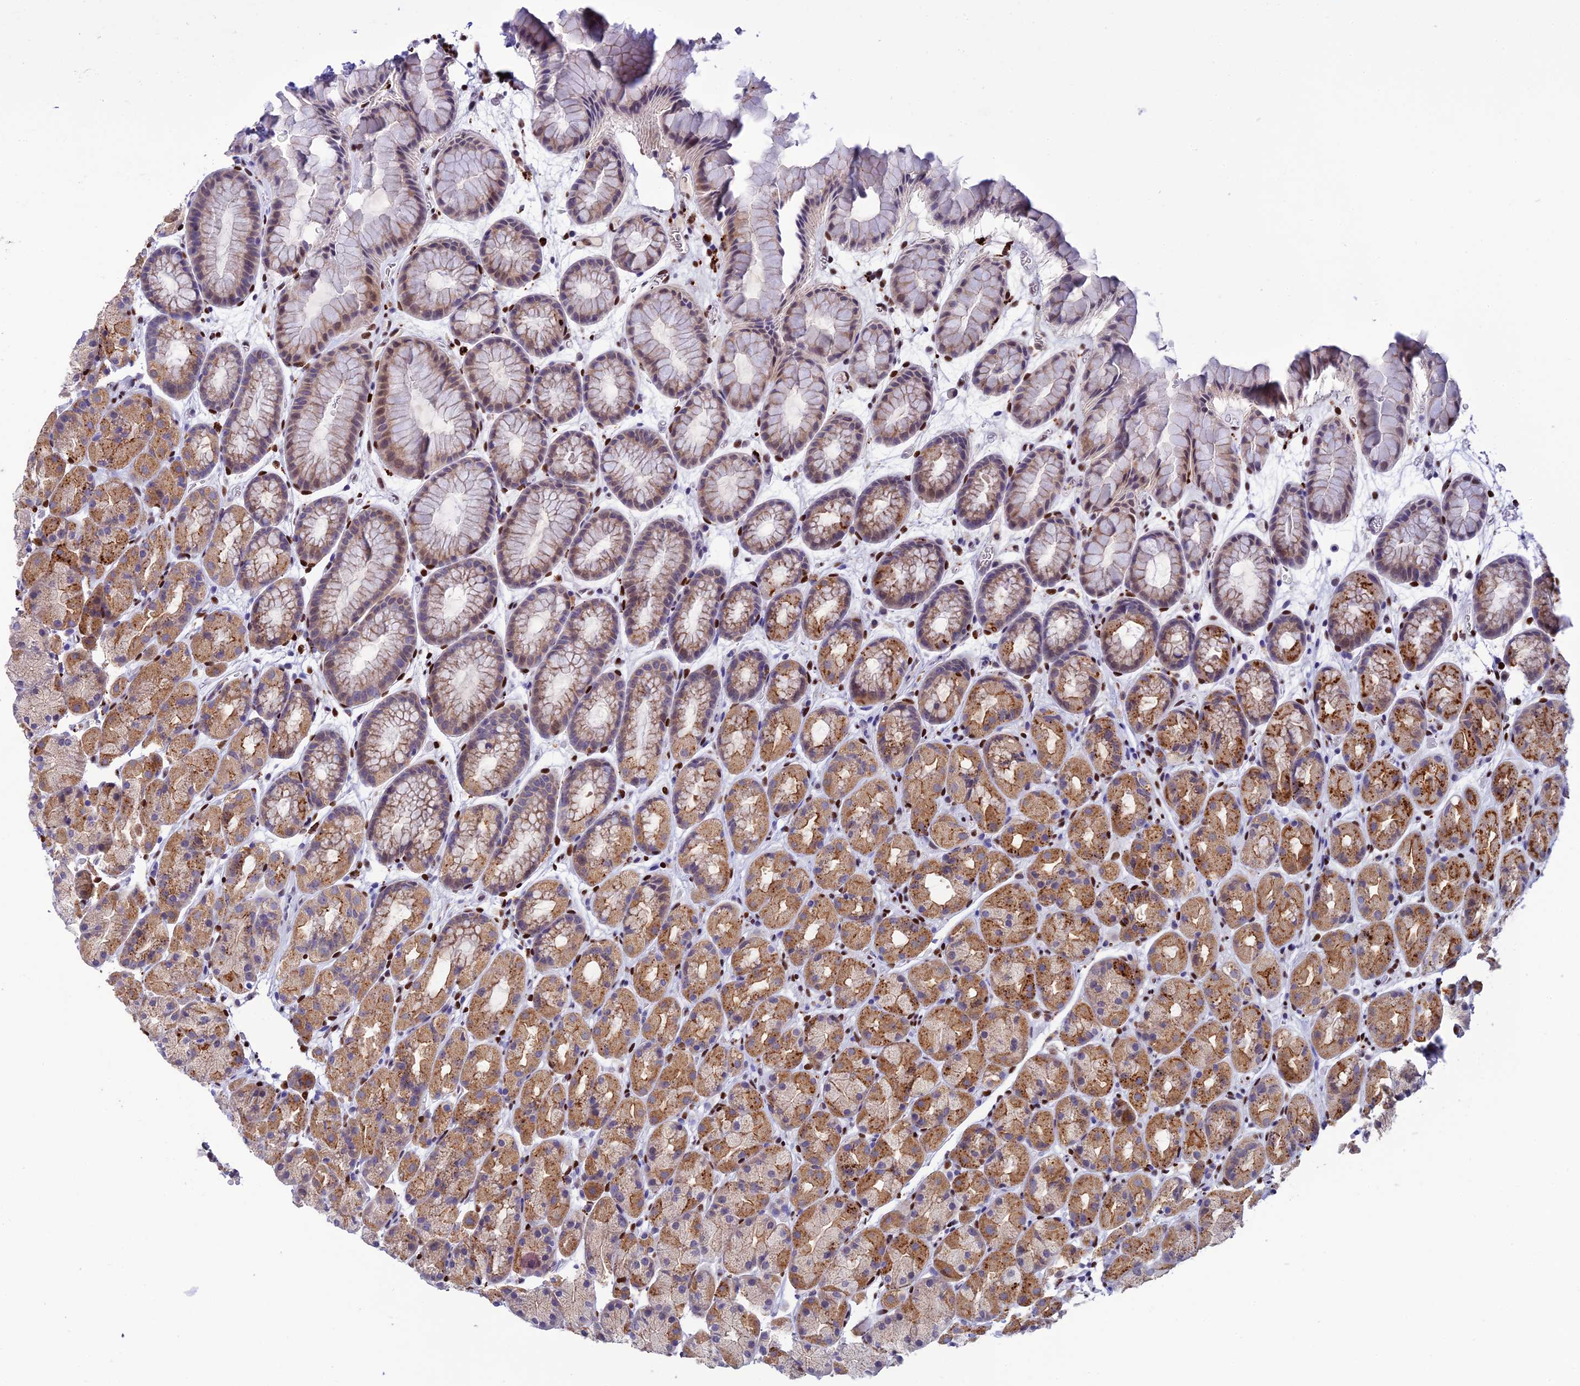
{"staining": {"intensity": "moderate", "quantity": "25%-75%", "location": "cytoplasmic/membranous"}, "tissue": "stomach", "cell_type": "Glandular cells", "image_type": "normal", "snomed": [{"axis": "morphology", "description": "Normal tissue, NOS"}, {"axis": "topography", "description": "Stomach, upper"}, {"axis": "topography", "description": "Stomach"}], "caption": "The micrograph reveals staining of unremarkable stomach, revealing moderate cytoplasmic/membranous protein positivity (brown color) within glandular cells.", "gene": "HIC1", "patient": {"sex": "male", "age": 47}}